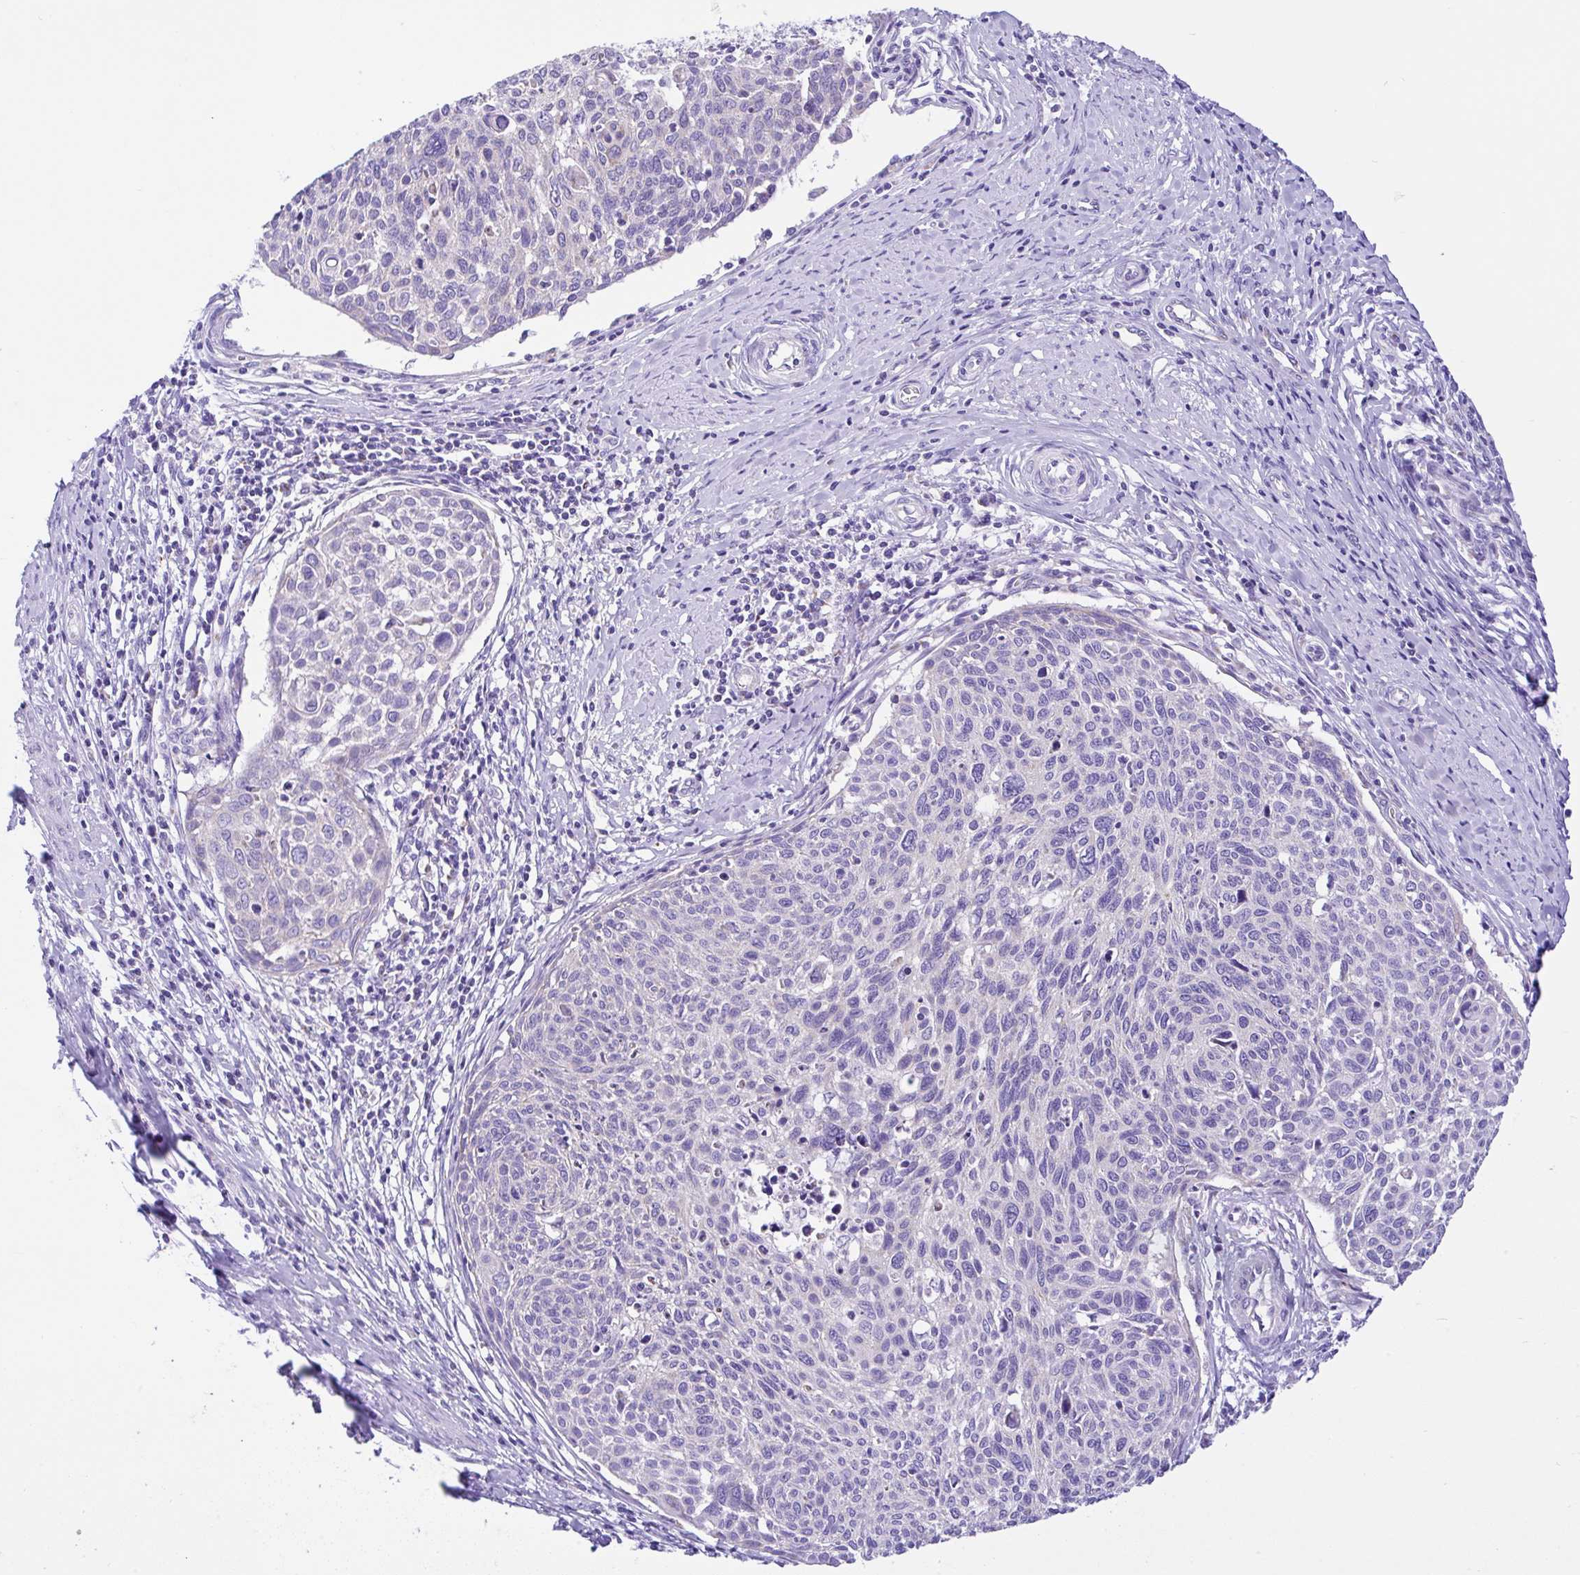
{"staining": {"intensity": "negative", "quantity": "none", "location": "none"}, "tissue": "cervical cancer", "cell_type": "Tumor cells", "image_type": "cancer", "snomed": [{"axis": "morphology", "description": "Squamous cell carcinoma, NOS"}, {"axis": "topography", "description": "Cervix"}], "caption": "Tumor cells are negative for brown protein staining in squamous cell carcinoma (cervical).", "gene": "SLC13A1", "patient": {"sex": "female", "age": 49}}